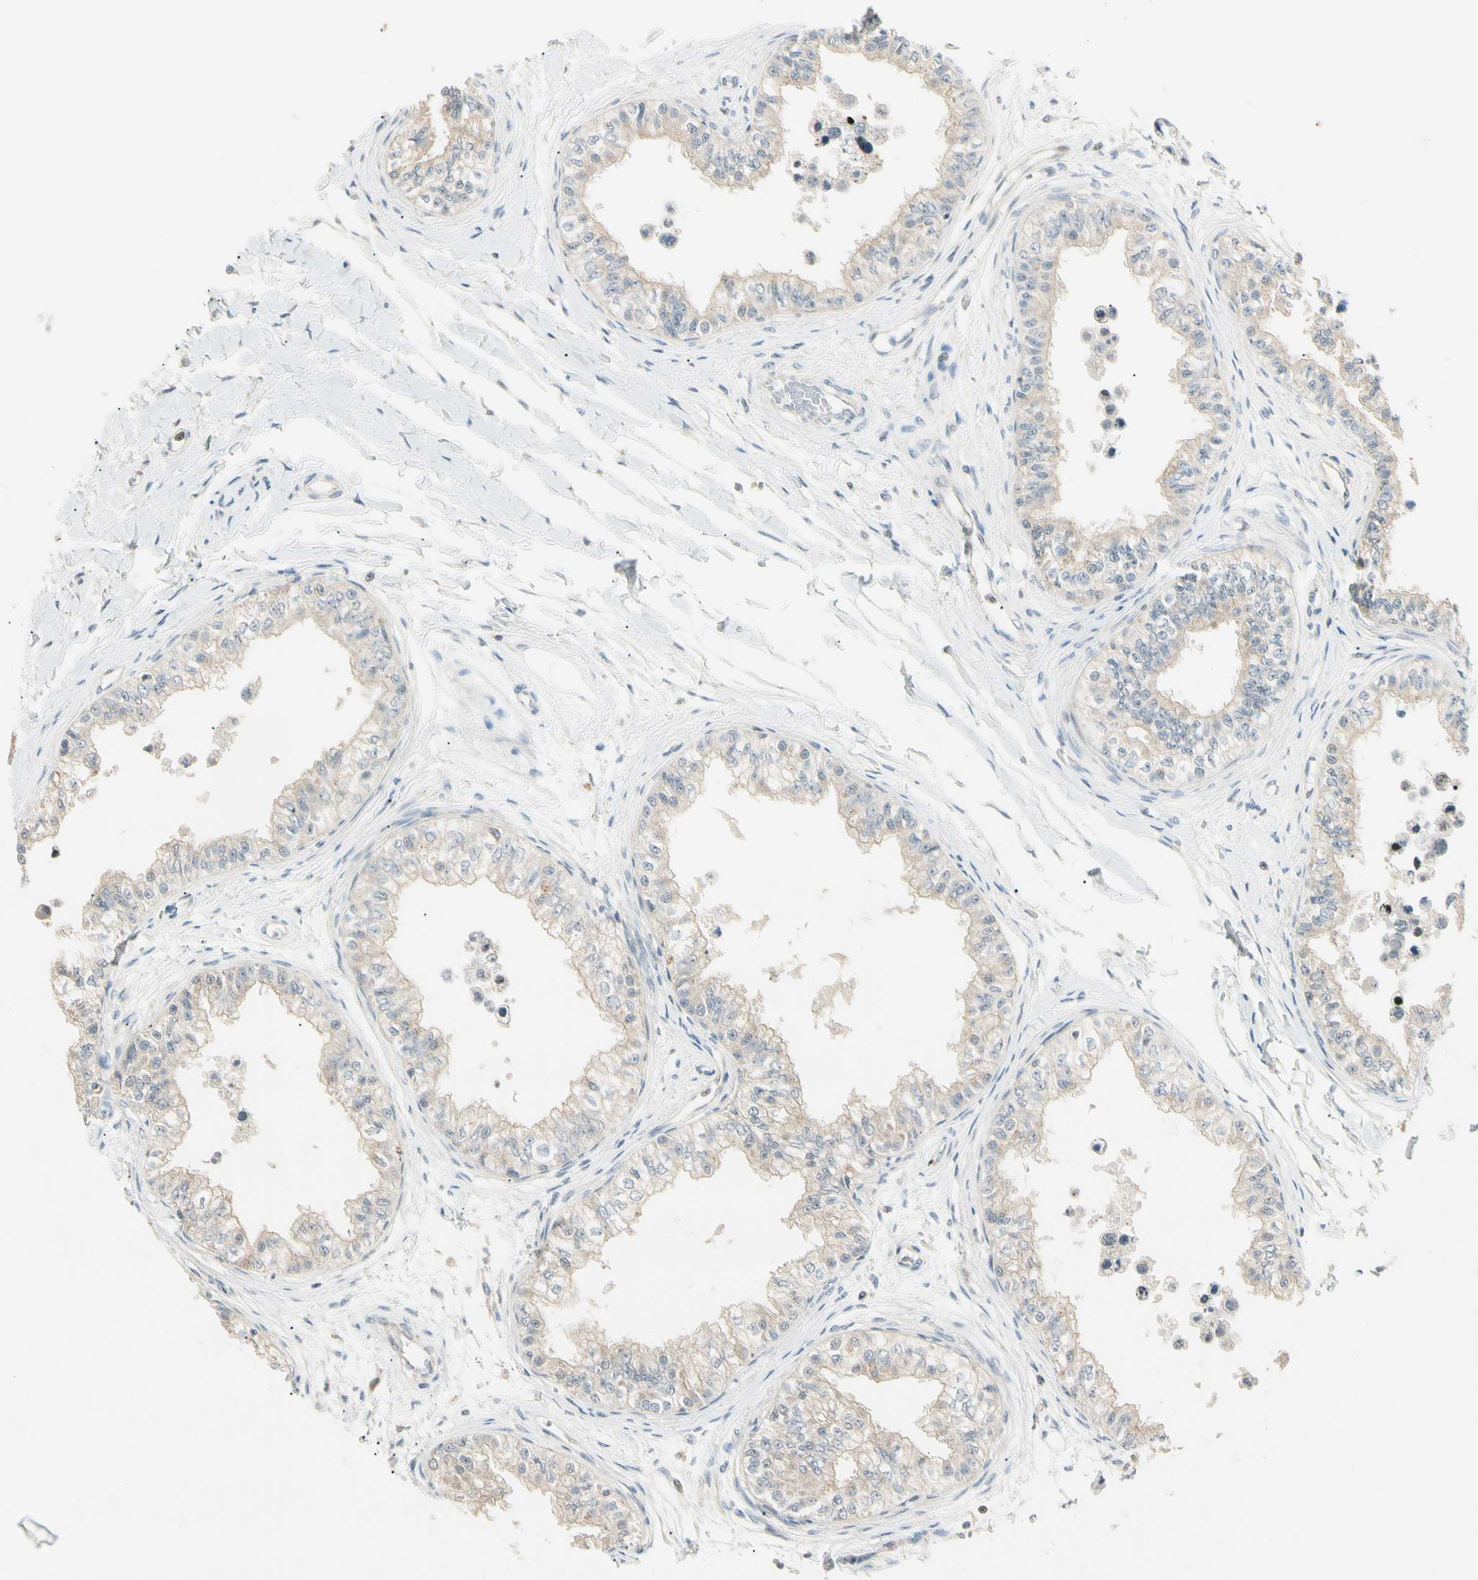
{"staining": {"intensity": "moderate", "quantity": ">75%", "location": "cytoplasmic/membranous"}, "tissue": "epididymis", "cell_type": "Glandular cells", "image_type": "normal", "snomed": [{"axis": "morphology", "description": "Normal tissue, NOS"}, {"axis": "morphology", "description": "Adenocarcinoma, metastatic, NOS"}, {"axis": "topography", "description": "Testis"}, {"axis": "topography", "description": "Epididymis"}], "caption": "An IHC histopathology image of benign tissue is shown. Protein staining in brown shows moderate cytoplasmic/membranous positivity in epididymis within glandular cells.", "gene": "P3H2", "patient": {"sex": "male", "age": 26}}